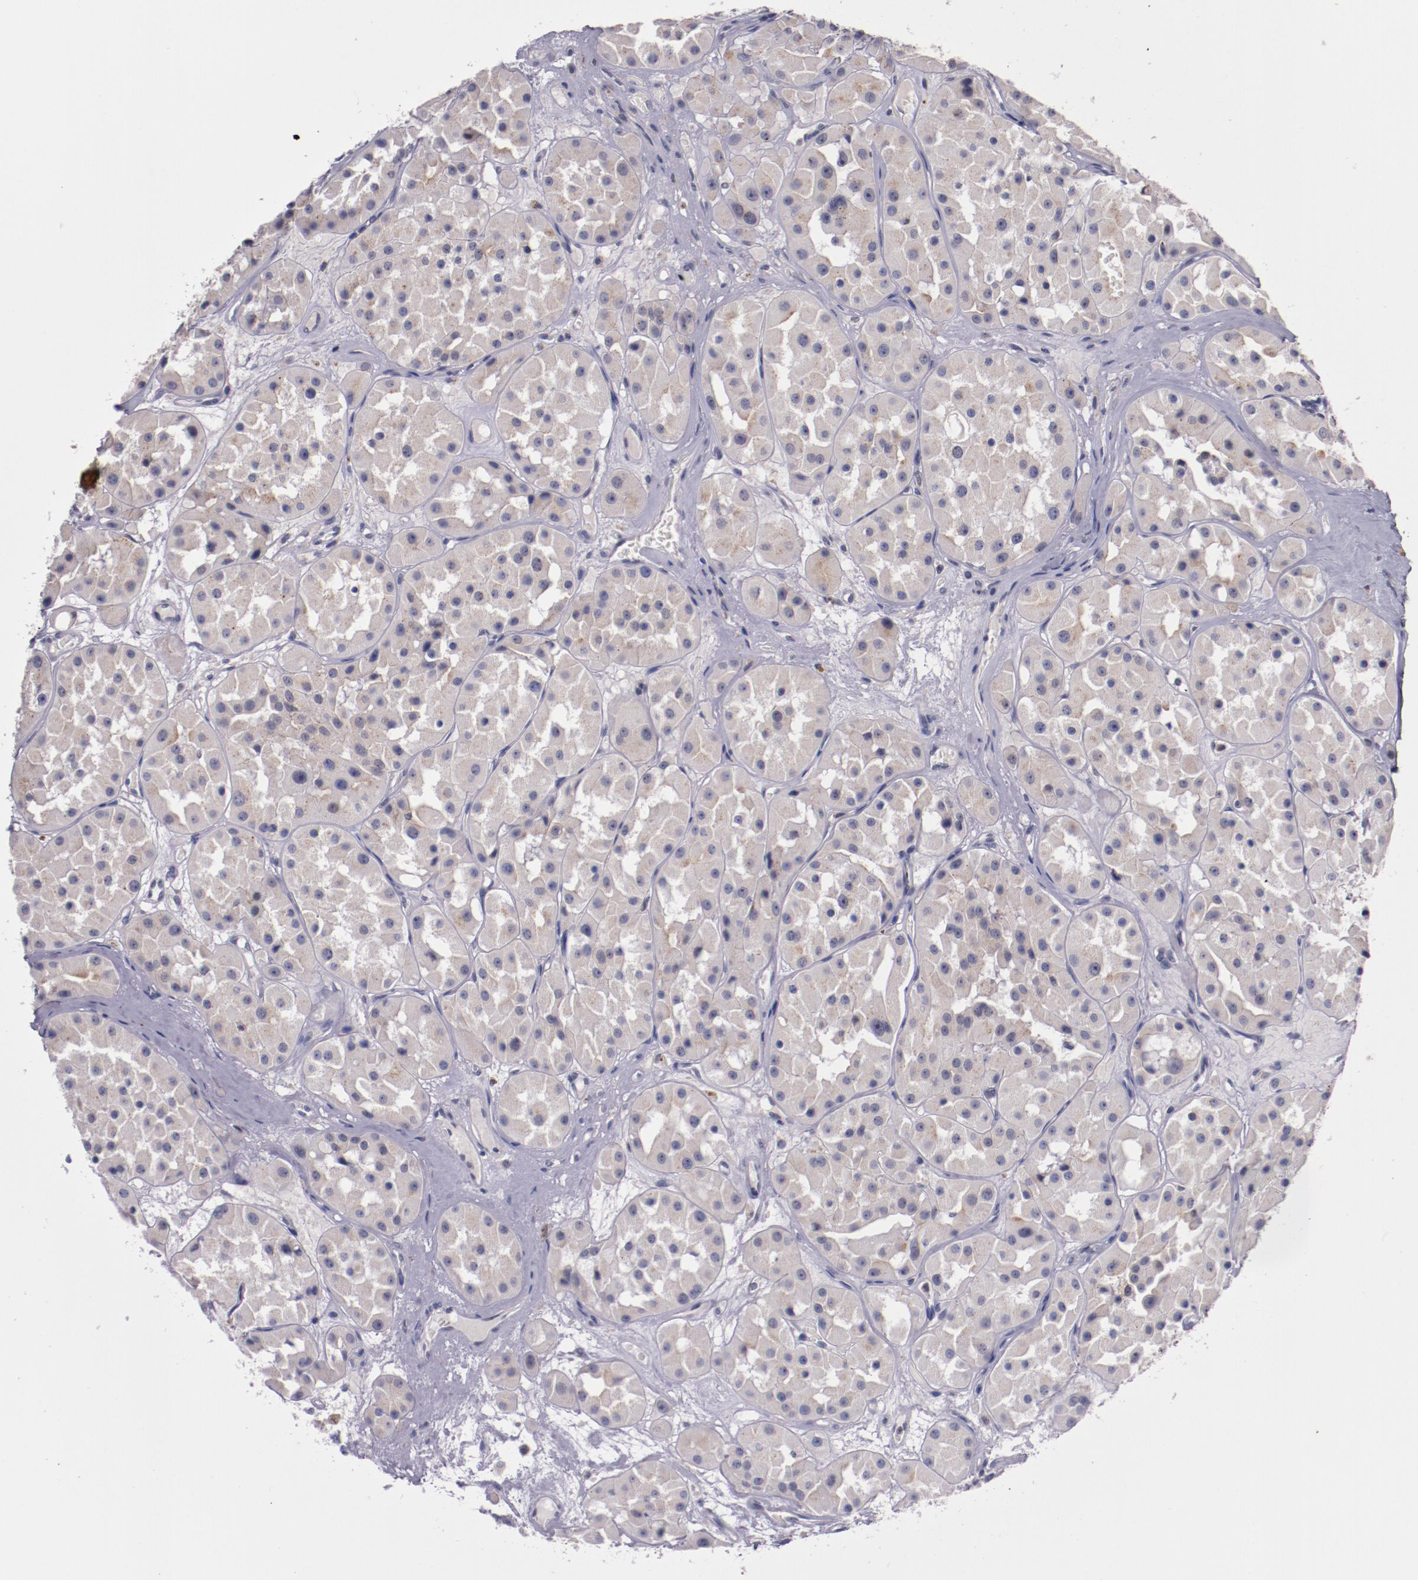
{"staining": {"intensity": "weak", "quantity": ">75%", "location": "cytoplasmic/membranous"}, "tissue": "renal cancer", "cell_type": "Tumor cells", "image_type": "cancer", "snomed": [{"axis": "morphology", "description": "Adenocarcinoma, uncertain malignant potential"}, {"axis": "topography", "description": "Kidney"}], "caption": "Protein expression analysis of renal cancer reveals weak cytoplasmic/membranous positivity in about >75% of tumor cells. The staining was performed using DAB (3,3'-diaminobenzidine) to visualize the protein expression in brown, while the nuclei were stained in blue with hematoxylin (Magnification: 20x).", "gene": "SYP", "patient": {"sex": "male", "age": 63}}